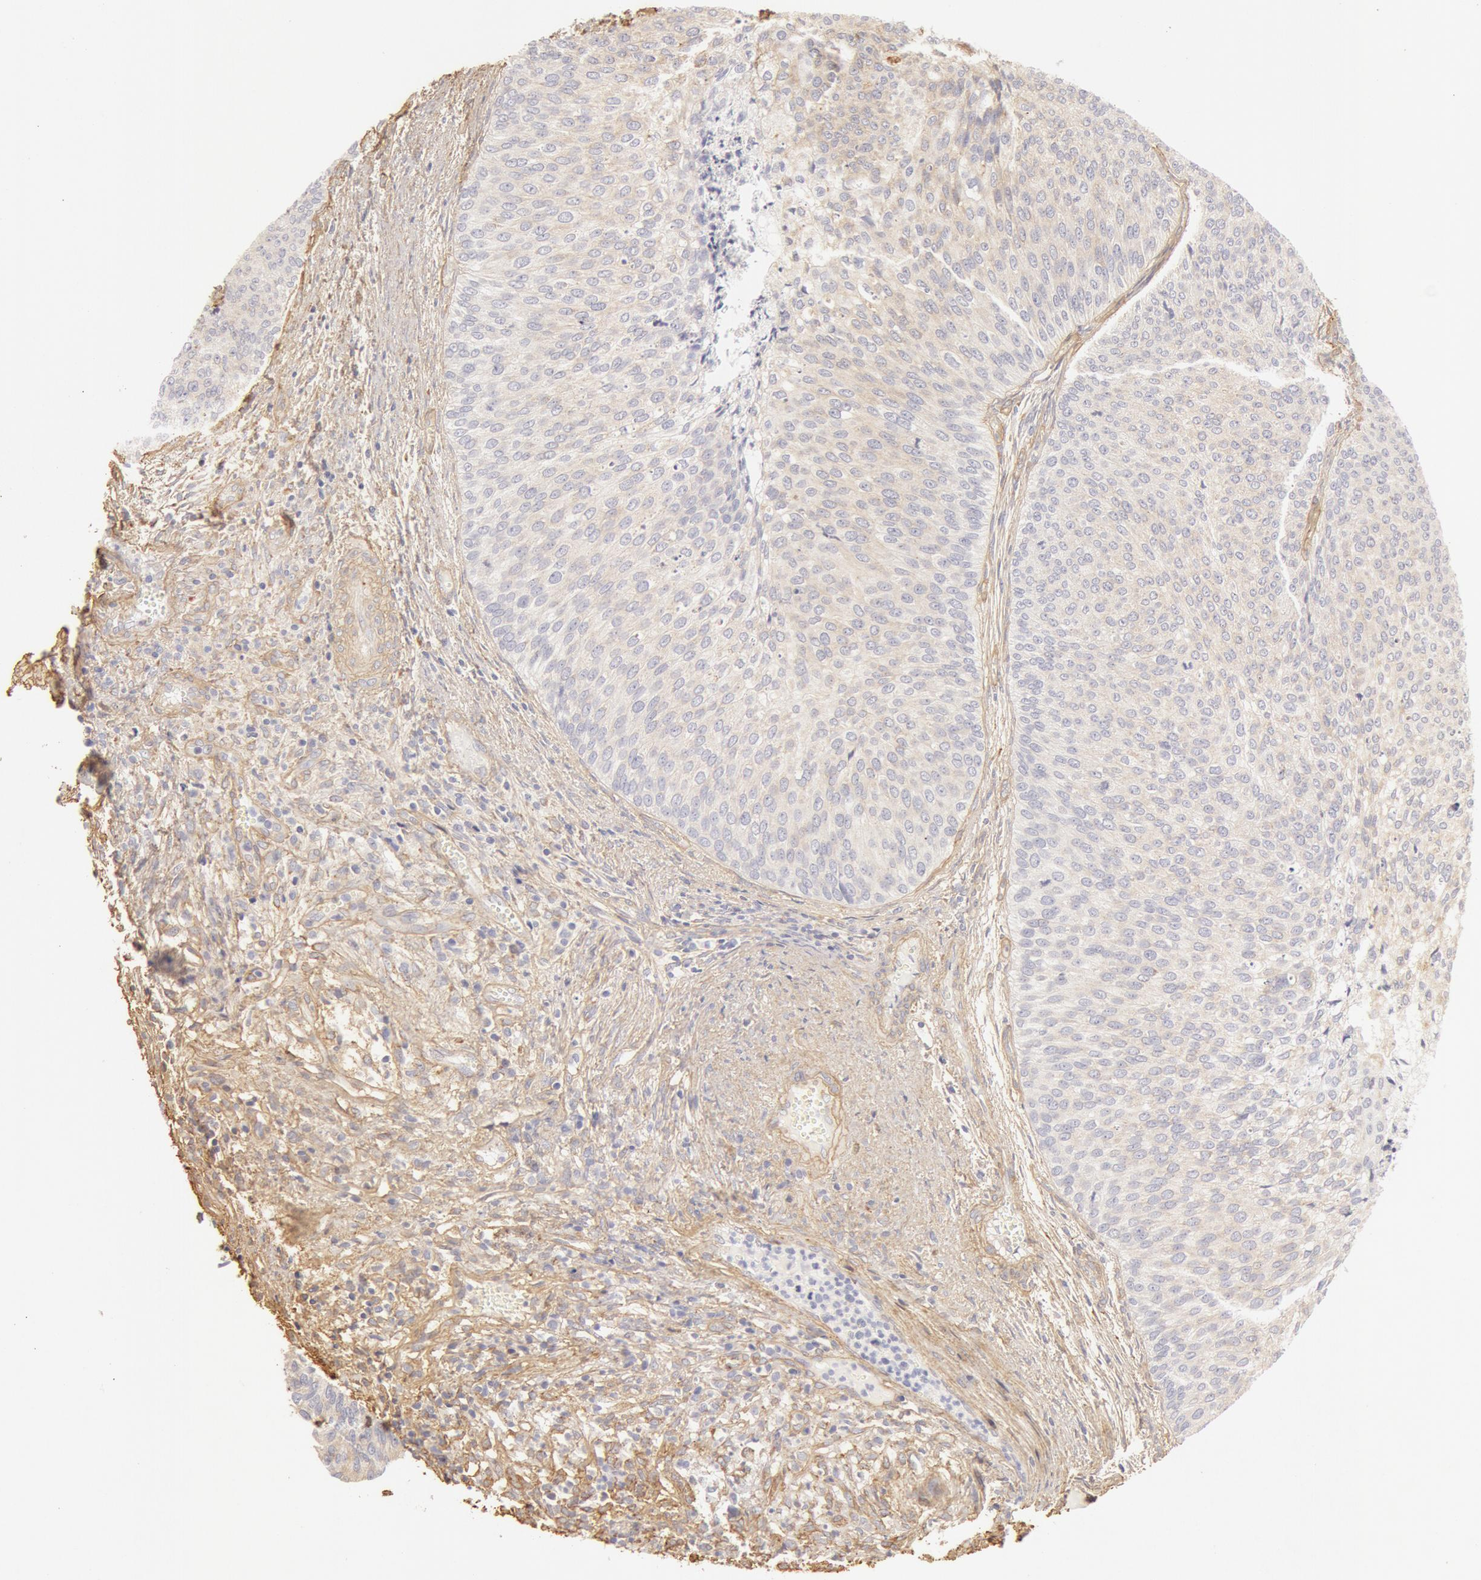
{"staining": {"intensity": "weak", "quantity": "25%-75%", "location": "cytoplasmic/membranous"}, "tissue": "urothelial cancer", "cell_type": "Tumor cells", "image_type": "cancer", "snomed": [{"axis": "morphology", "description": "Urothelial carcinoma, Low grade"}, {"axis": "topography", "description": "Urinary bladder"}], "caption": "Immunohistochemical staining of human urothelial cancer exhibits low levels of weak cytoplasmic/membranous protein staining in approximately 25%-75% of tumor cells. (DAB (3,3'-diaminobenzidine) = brown stain, brightfield microscopy at high magnification).", "gene": "COL4A1", "patient": {"sex": "male", "age": 84}}